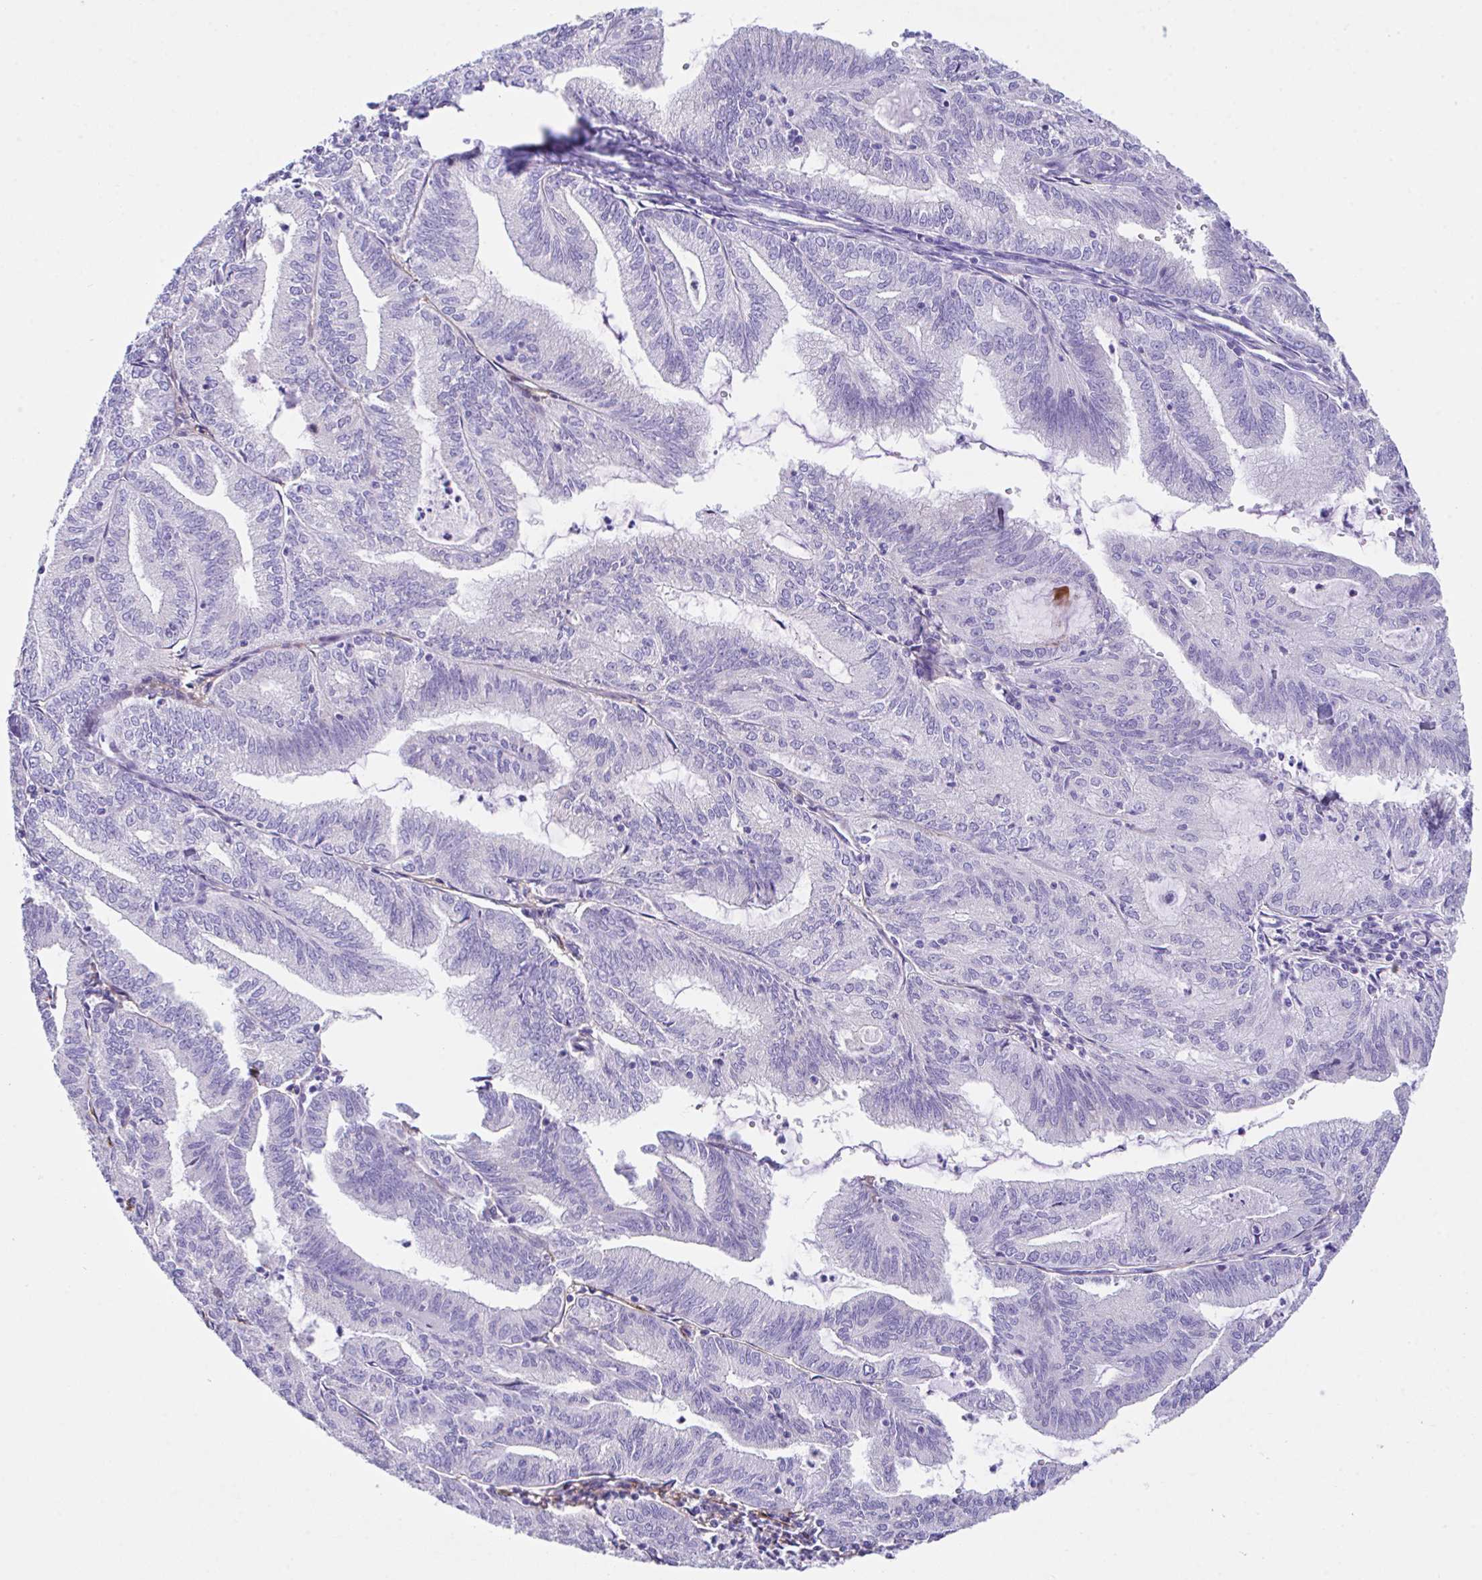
{"staining": {"intensity": "negative", "quantity": "none", "location": "none"}, "tissue": "endometrial cancer", "cell_type": "Tumor cells", "image_type": "cancer", "snomed": [{"axis": "morphology", "description": "Adenocarcinoma, NOS"}, {"axis": "topography", "description": "Endometrium"}], "caption": "This is an IHC photomicrograph of endometrial cancer (adenocarcinoma). There is no staining in tumor cells.", "gene": "SLC16A6", "patient": {"sex": "female", "age": 70}}